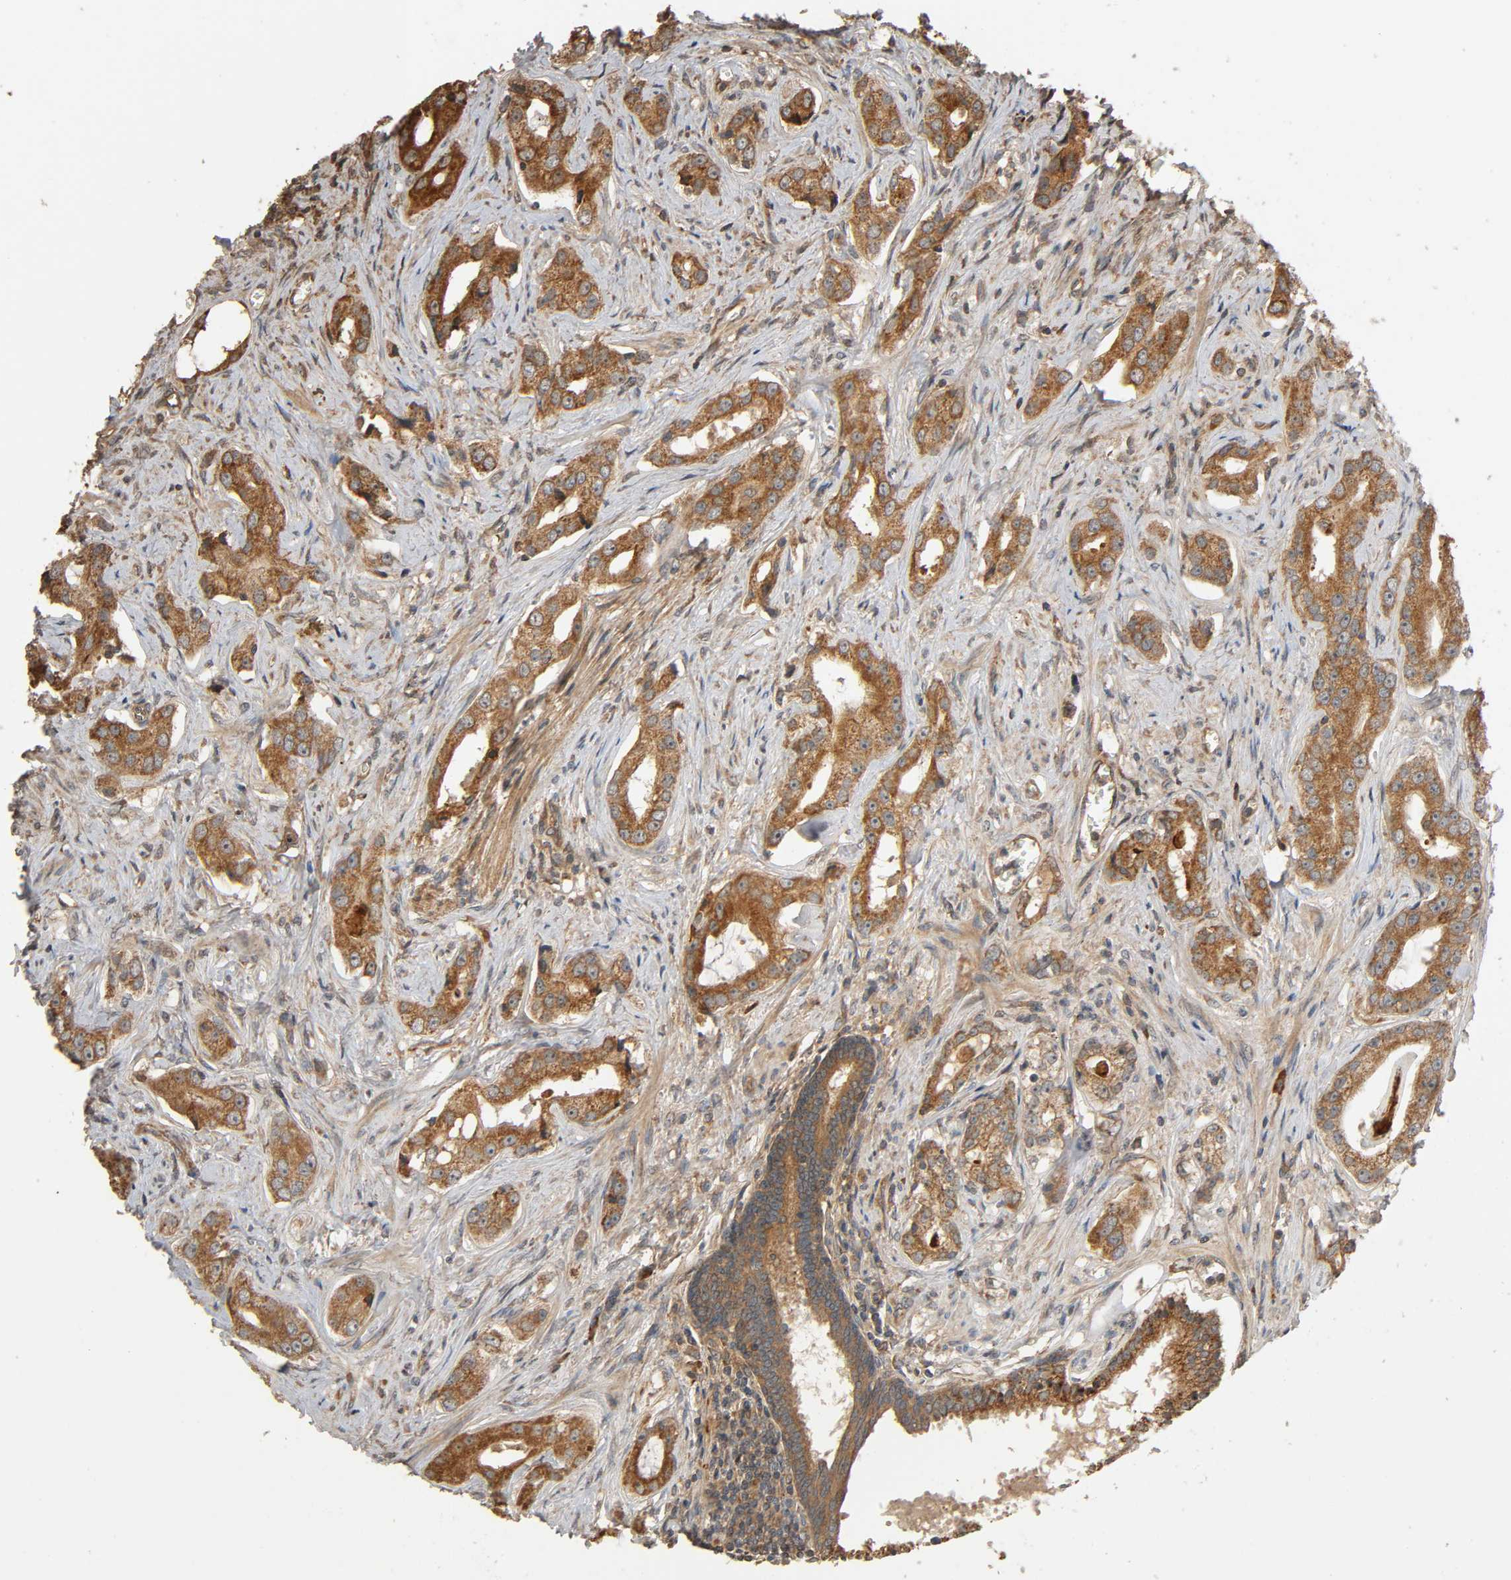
{"staining": {"intensity": "moderate", "quantity": ">75%", "location": "cytoplasmic/membranous"}, "tissue": "prostate cancer", "cell_type": "Tumor cells", "image_type": "cancer", "snomed": [{"axis": "morphology", "description": "Adenocarcinoma, Low grade"}, {"axis": "topography", "description": "Prostate"}], "caption": "Protein staining reveals moderate cytoplasmic/membranous staining in approximately >75% of tumor cells in low-grade adenocarcinoma (prostate).", "gene": "MAP3K8", "patient": {"sex": "male", "age": 59}}